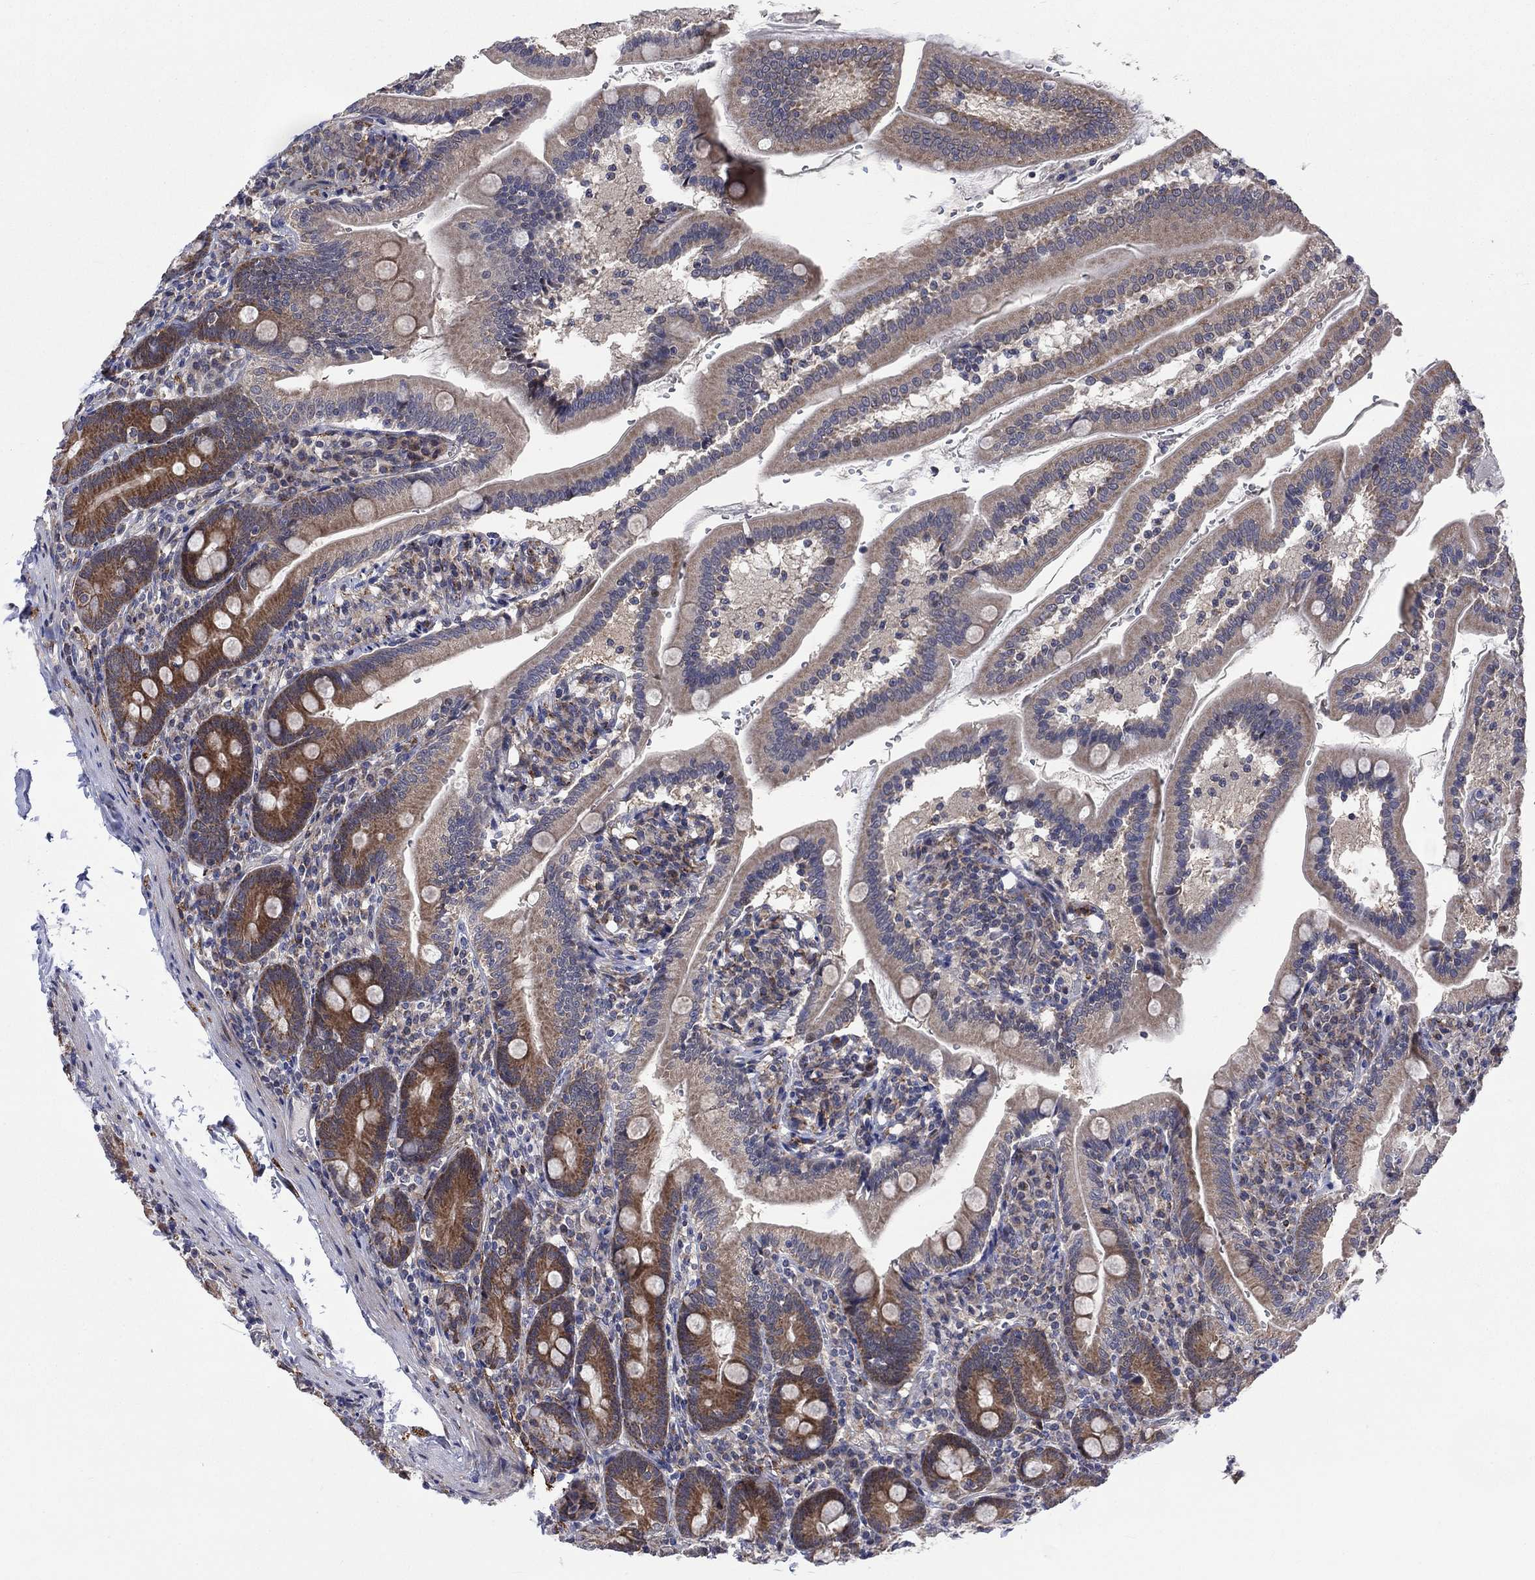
{"staining": {"intensity": "strong", "quantity": "25%-75%", "location": "cytoplasmic/membranous"}, "tissue": "duodenum", "cell_type": "Glandular cells", "image_type": "normal", "snomed": [{"axis": "morphology", "description": "Normal tissue, NOS"}, {"axis": "topography", "description": "Duodenum"}], "caption": "Human duodenum stained with a brown dye shows strong cytoplasmic/membranous positive positivity in about 25%-75% of glandular cells.", "gene": "SLC35F2", "patient": {"sex": "female", "age": 67}}